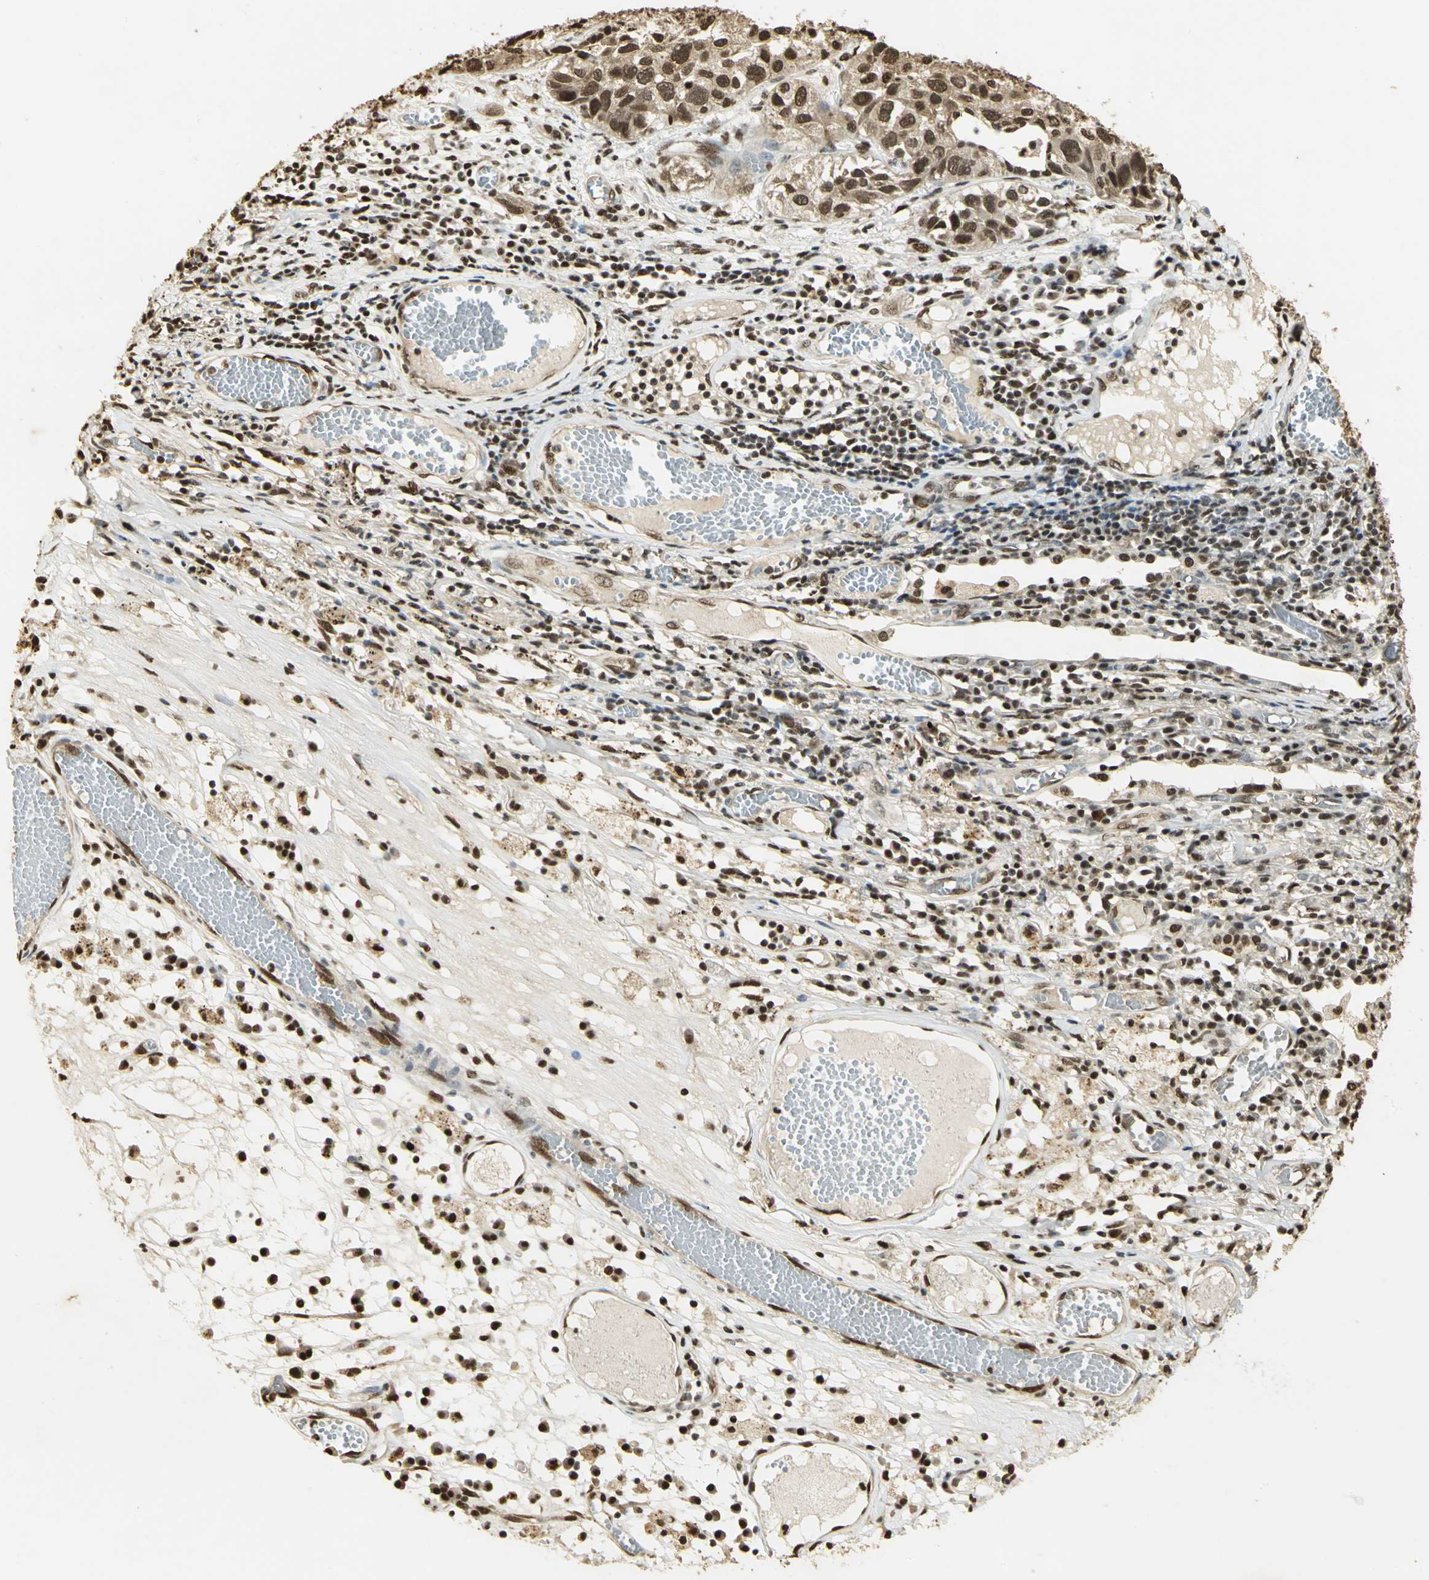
{"staining": {"intensity": "strong", "quantity": ">75%", "location": "cytoplasmic/membranous,nuclear"}, "tissue": "lung cancer", "cell_type": "Tumor cells", "image_type": "cancer", "snomed": [{"axis": "morphology", "description": "Squamous cell carcinoma, NOS"}, {"axis": "topography", "description": "Lung"}], "caption": "A histopathology image of lung cancer stained for a protein reveals strong cytoplasmic/membranous and nuclear brown staining in tumor cells.", "gene": "SET", "patient": {"sex": "male", "age": 71}}